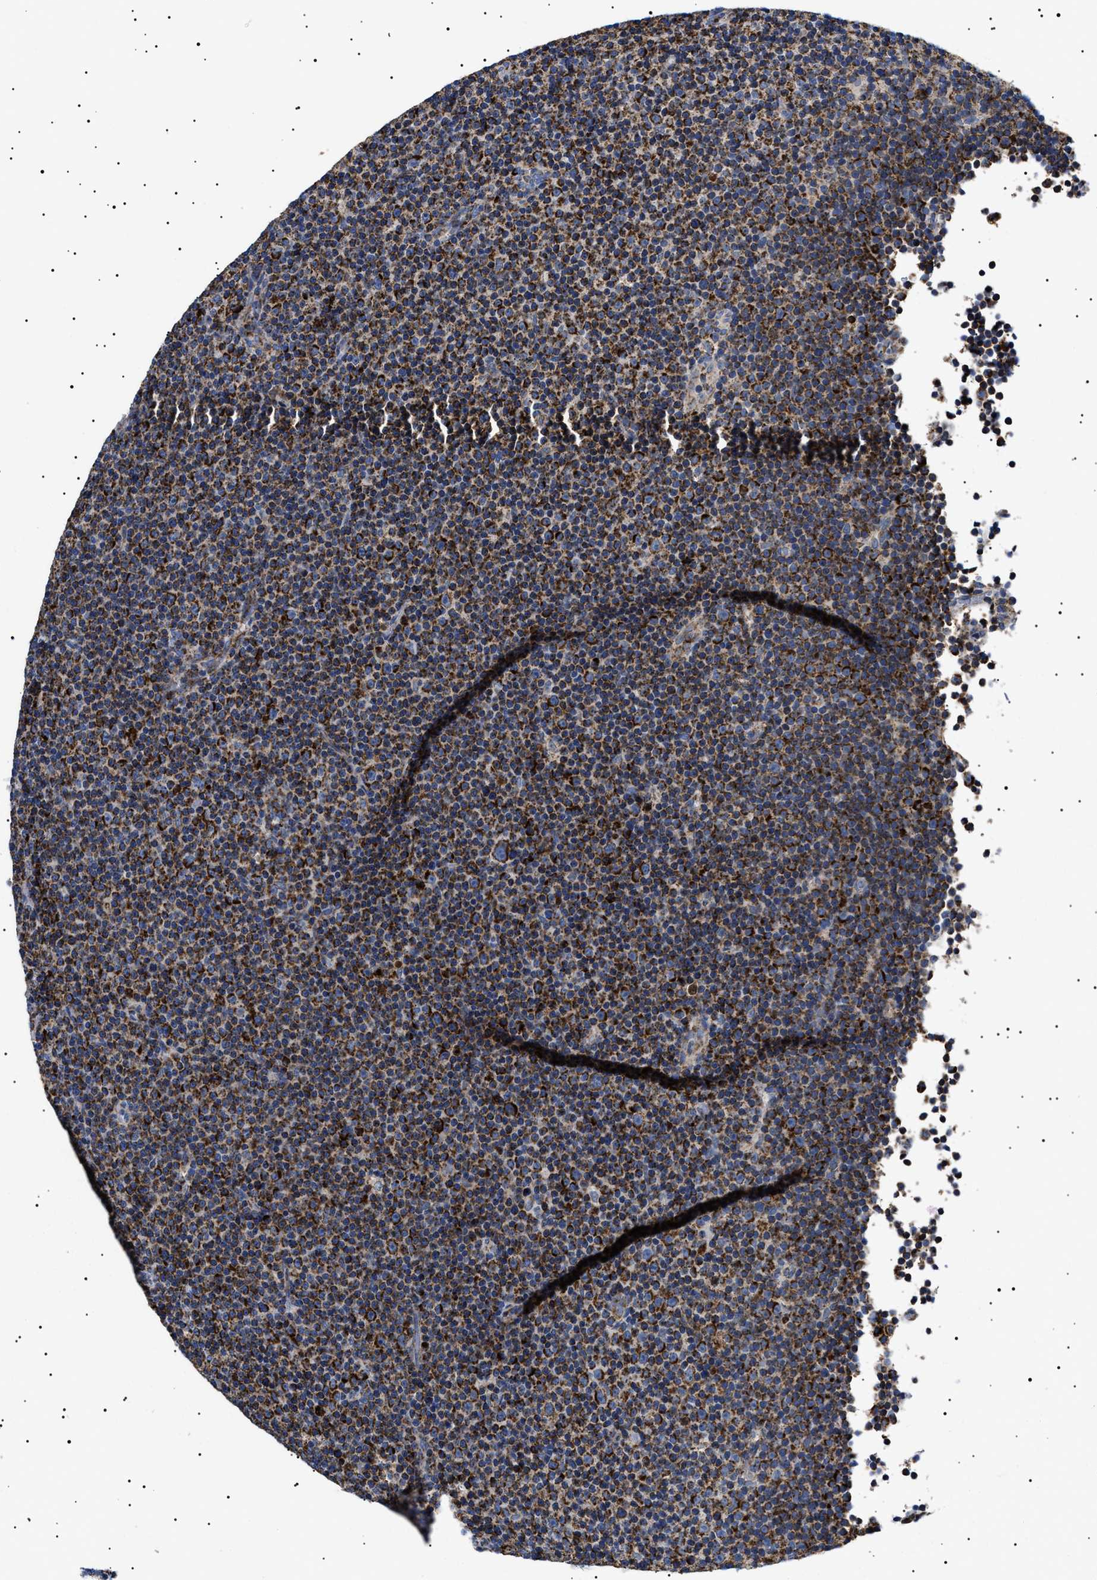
{"staining": {"intensity": "strong", "quantity": ">75%", "location": "cytoplasmic/membranous"}, "tissue": "lymphoma", "cell_type": "Tumor cells", "image_type": "cancer", "snomed": [{"axis": "morphology", "description": "Malignant lymphoma, non-Hodgkin's type, Low grade"}, {"axis": "topography", "description": "Lymph node"}], "caption": "Strong cytoplasmic/membranous staining for a protein is present in approximately >75% of tumor cells of low-grade malignant lymphoma, non-Hodgkin's type using immunohistochemistry.", "gene": "CHRDL2", "patient": {"sex": "female", "age": 67}}